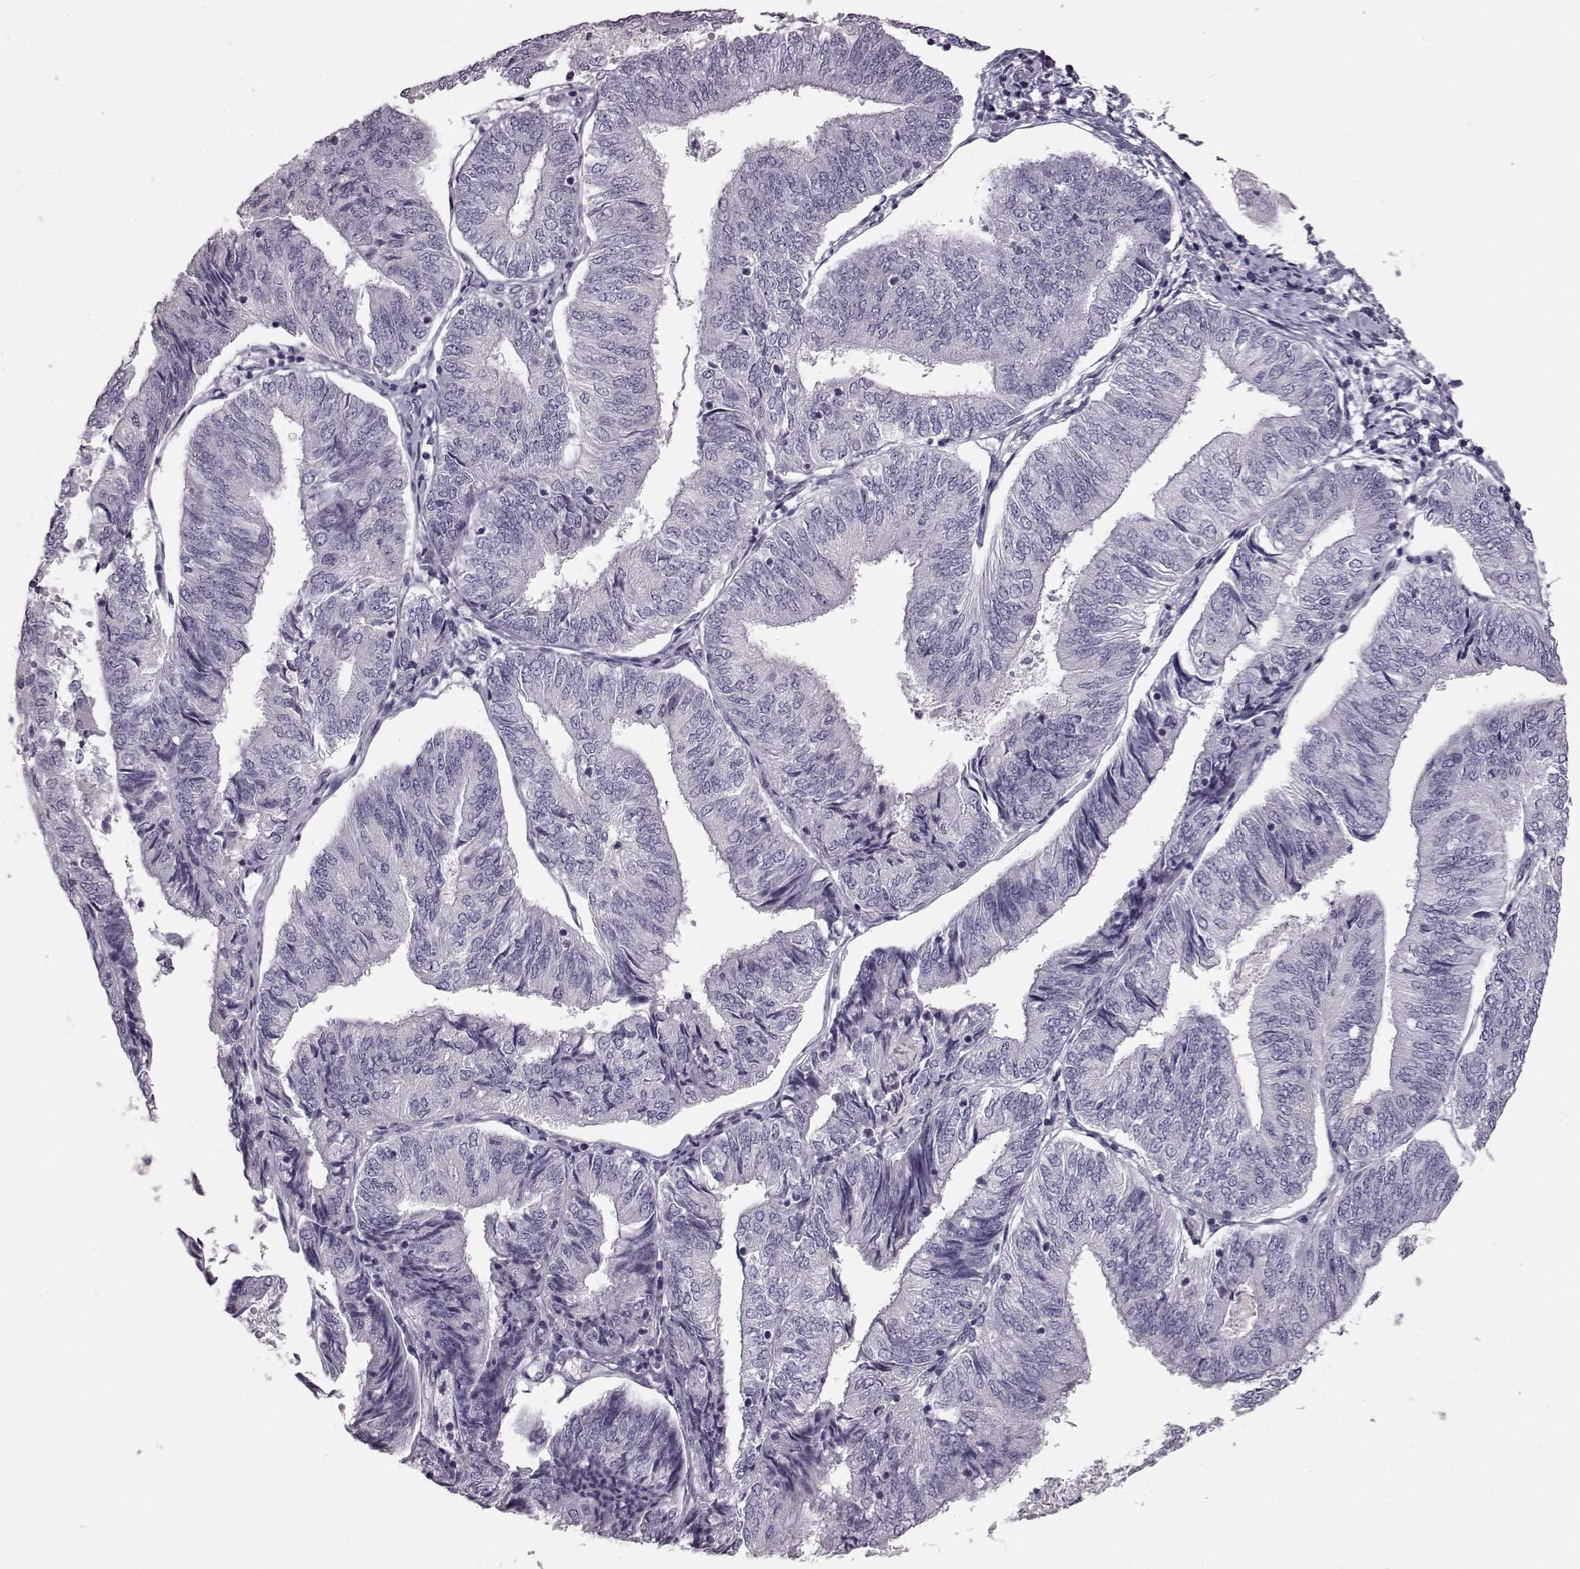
{"staining": {"intensity": "negative", "quantity": "none", "location": "none"}, "tissue": "endometrial cancer", "cell_type": "Tumor cells", "image_type": "cancer", "snomed": [{"axis": "morphology", "description": "Adenocarcinoma, NOS"}, {"axis": "topography", "description": "Endometrium"}], "caption": "There is no significant staining in tumor cells of endometrial cancer.", "gene": "TCHHL1", "patient": {"sex": "female", "age": 58}}